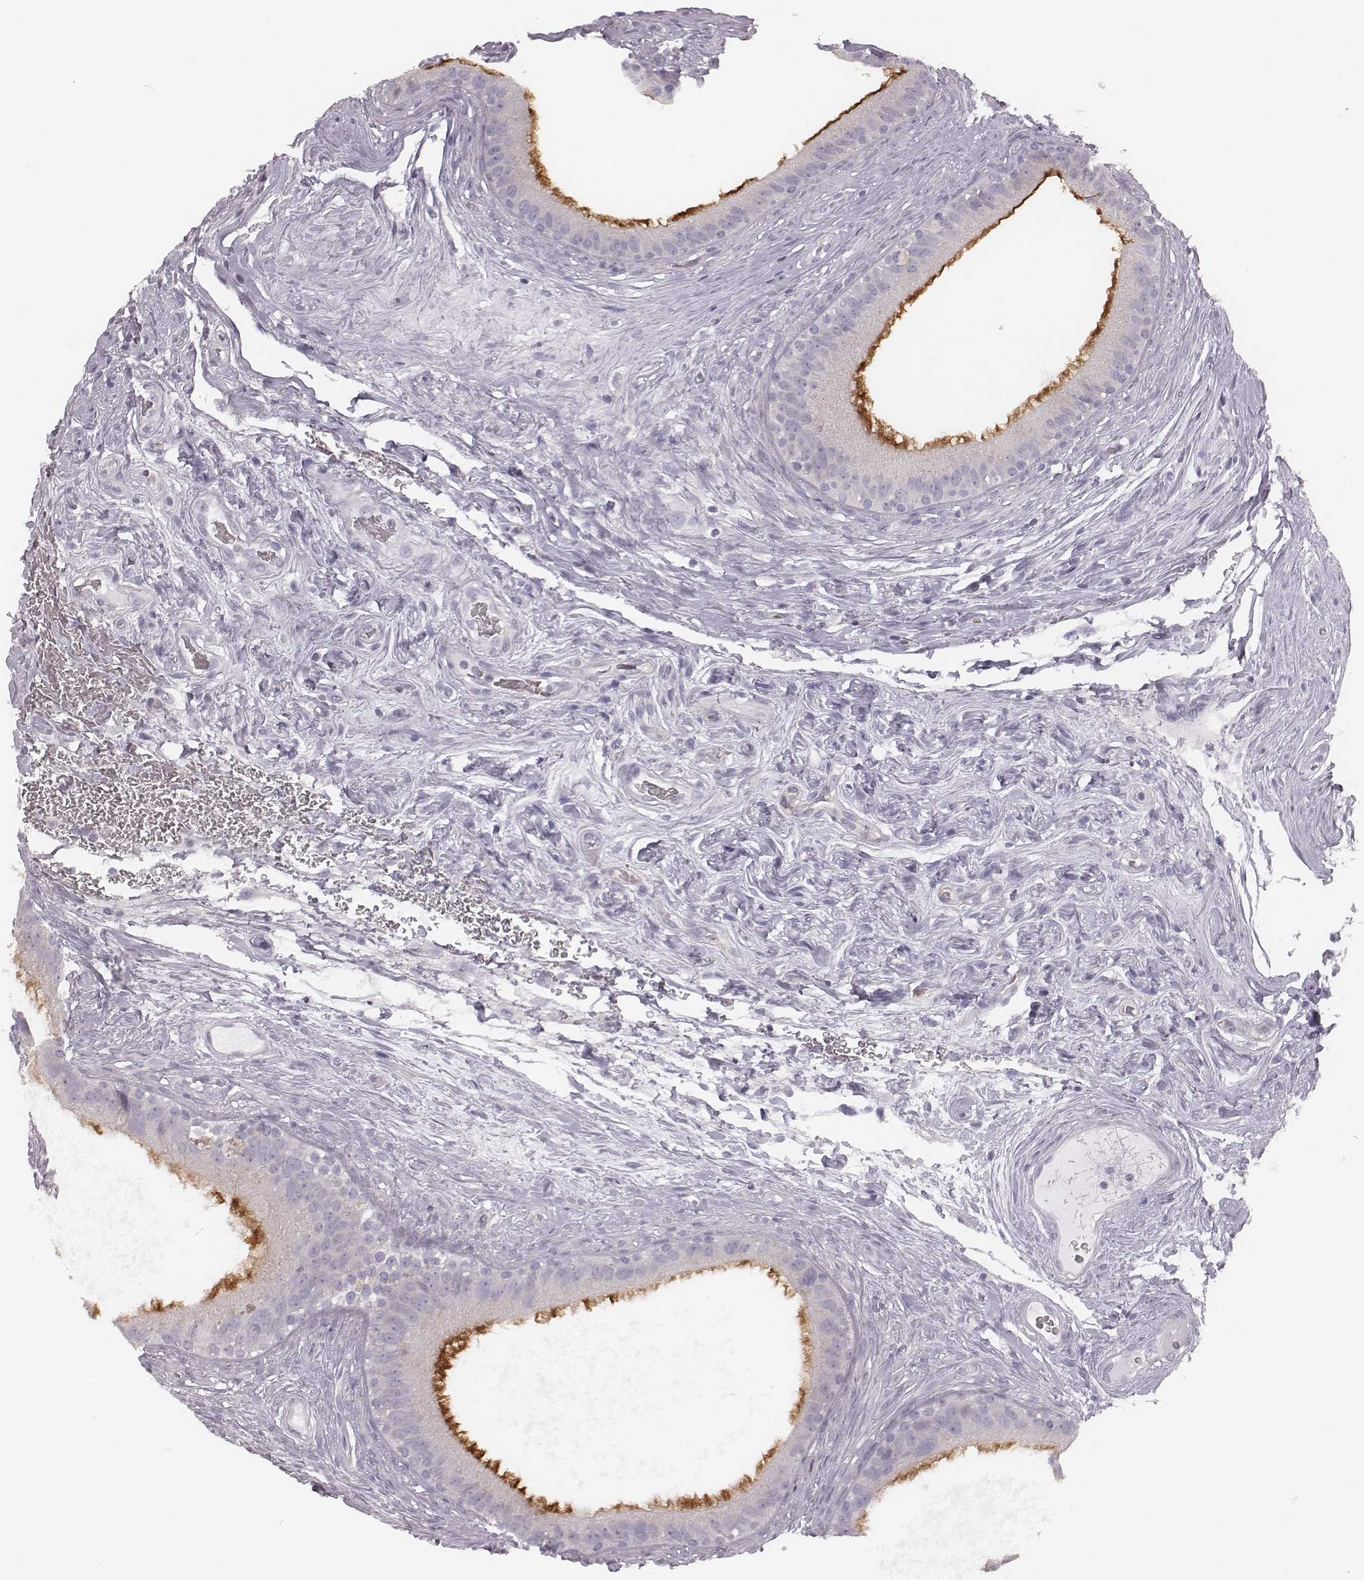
{"staining": {"intensity": "strong", "quantity": "<25%", "location": "cytoplasmic/membranous"}, "tissue": "epididymis", "cell_type": "Glandular cells", "image_type": "normal", "snomed": [{"axis": "morphology", "description": "Normal tissue, NOS"}, {"axis": "topography", "description": "Epididymis"}], "caption": "Immunohistochemical staining of benign human epididymis shows medium levels of strong cytoplasmic/membranous expression in approximately <25% of glandular cells.", "gene": "SPA17", "patient": {"sex": "male", "age": 59}}